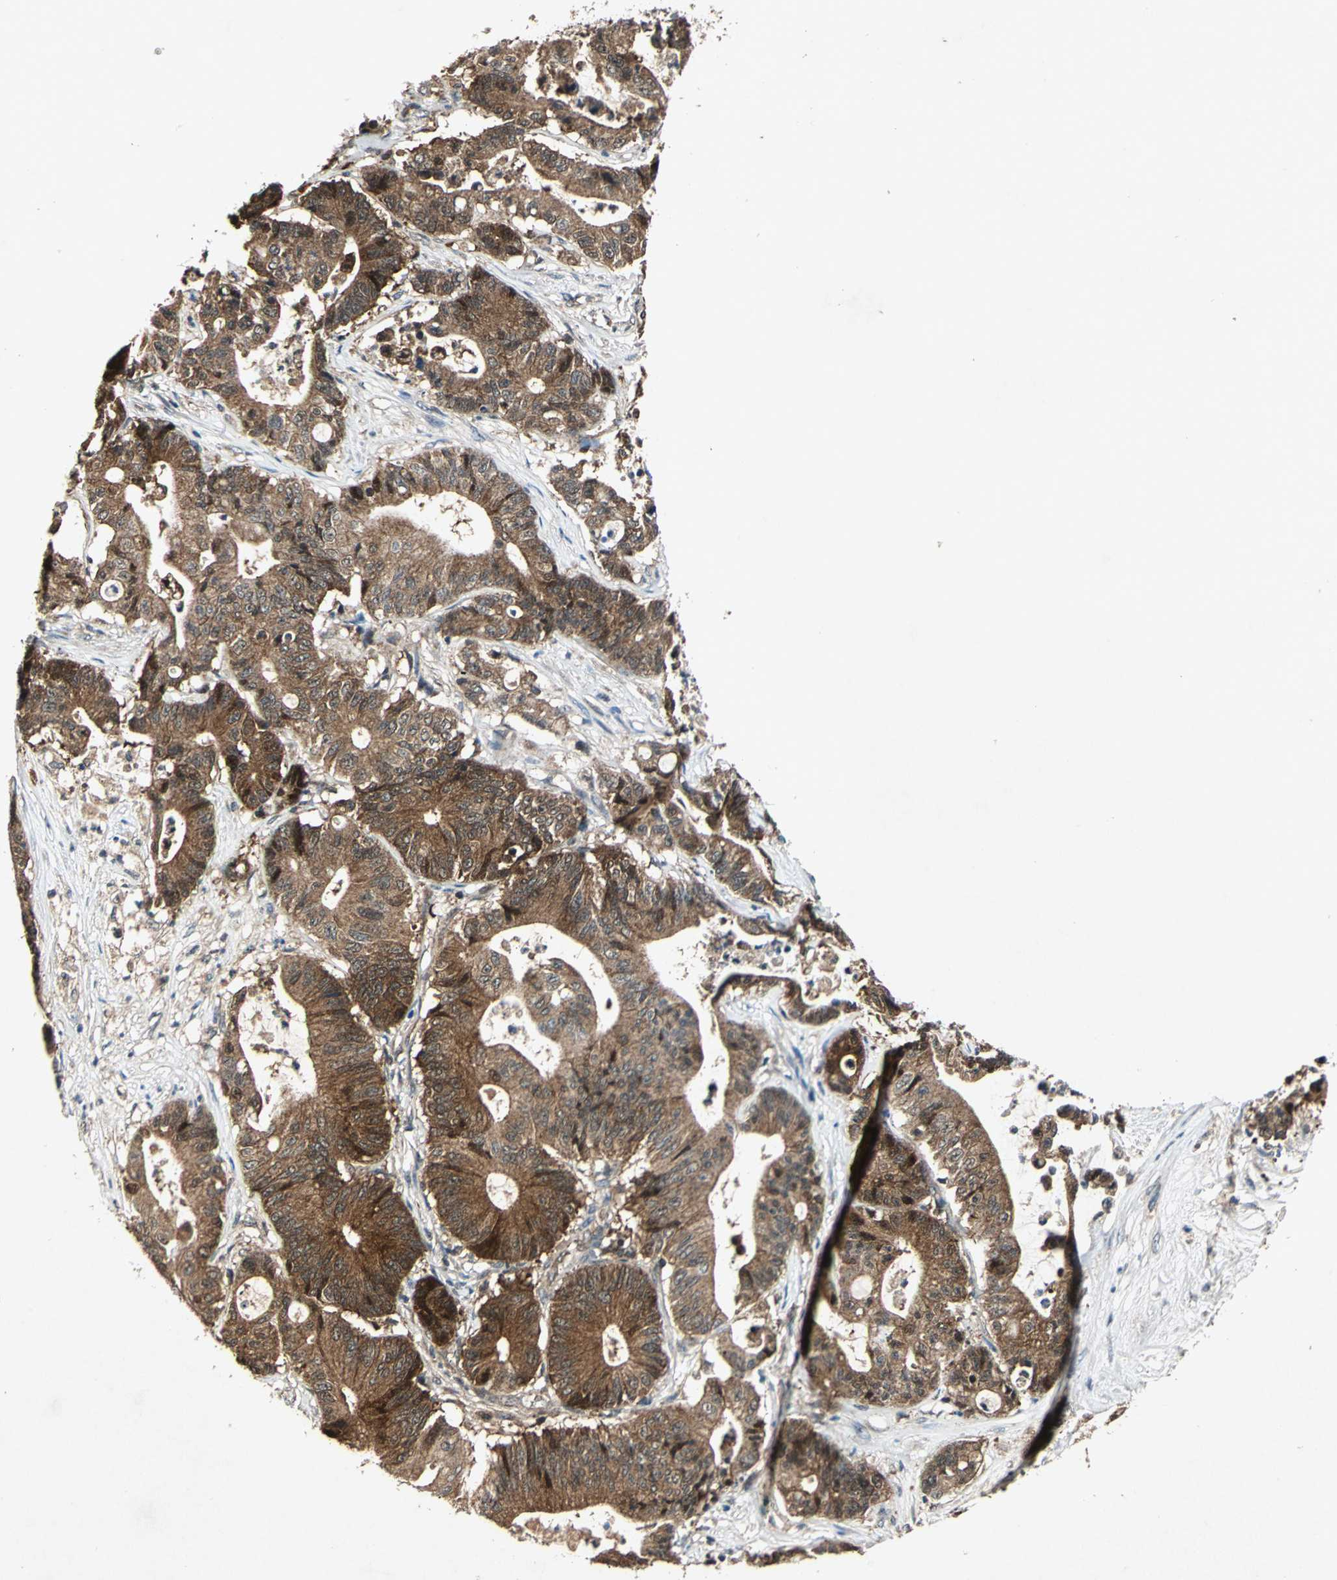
{"staining": {"intensity": "strong", "quantity": ">75%", "location": "cytoplasmic/membranous"}, "tissue": "colorectal cancer", "cell_type": "Tumor cells", "image_type": "cancer", "snomed": [{"axis": "morphology", "description": "Adenocarcinoma, NOS"}, {"axis": "topography", "description": "Colon"}], "caption": "Brown immunohistochemical staining in colorectal cancer (adenocarcinoma) exhibits strong cytoplasmic/membranous expression in approximately >75% of tumor cells. Using DAB (3,3'-diaminobenzidine) (brown) and hematoxylin (blue) stains, captured at high magnification using brightfield microscopy.", "gene": "AHSA1", "patient": {"sex": "female", "age": 84}}